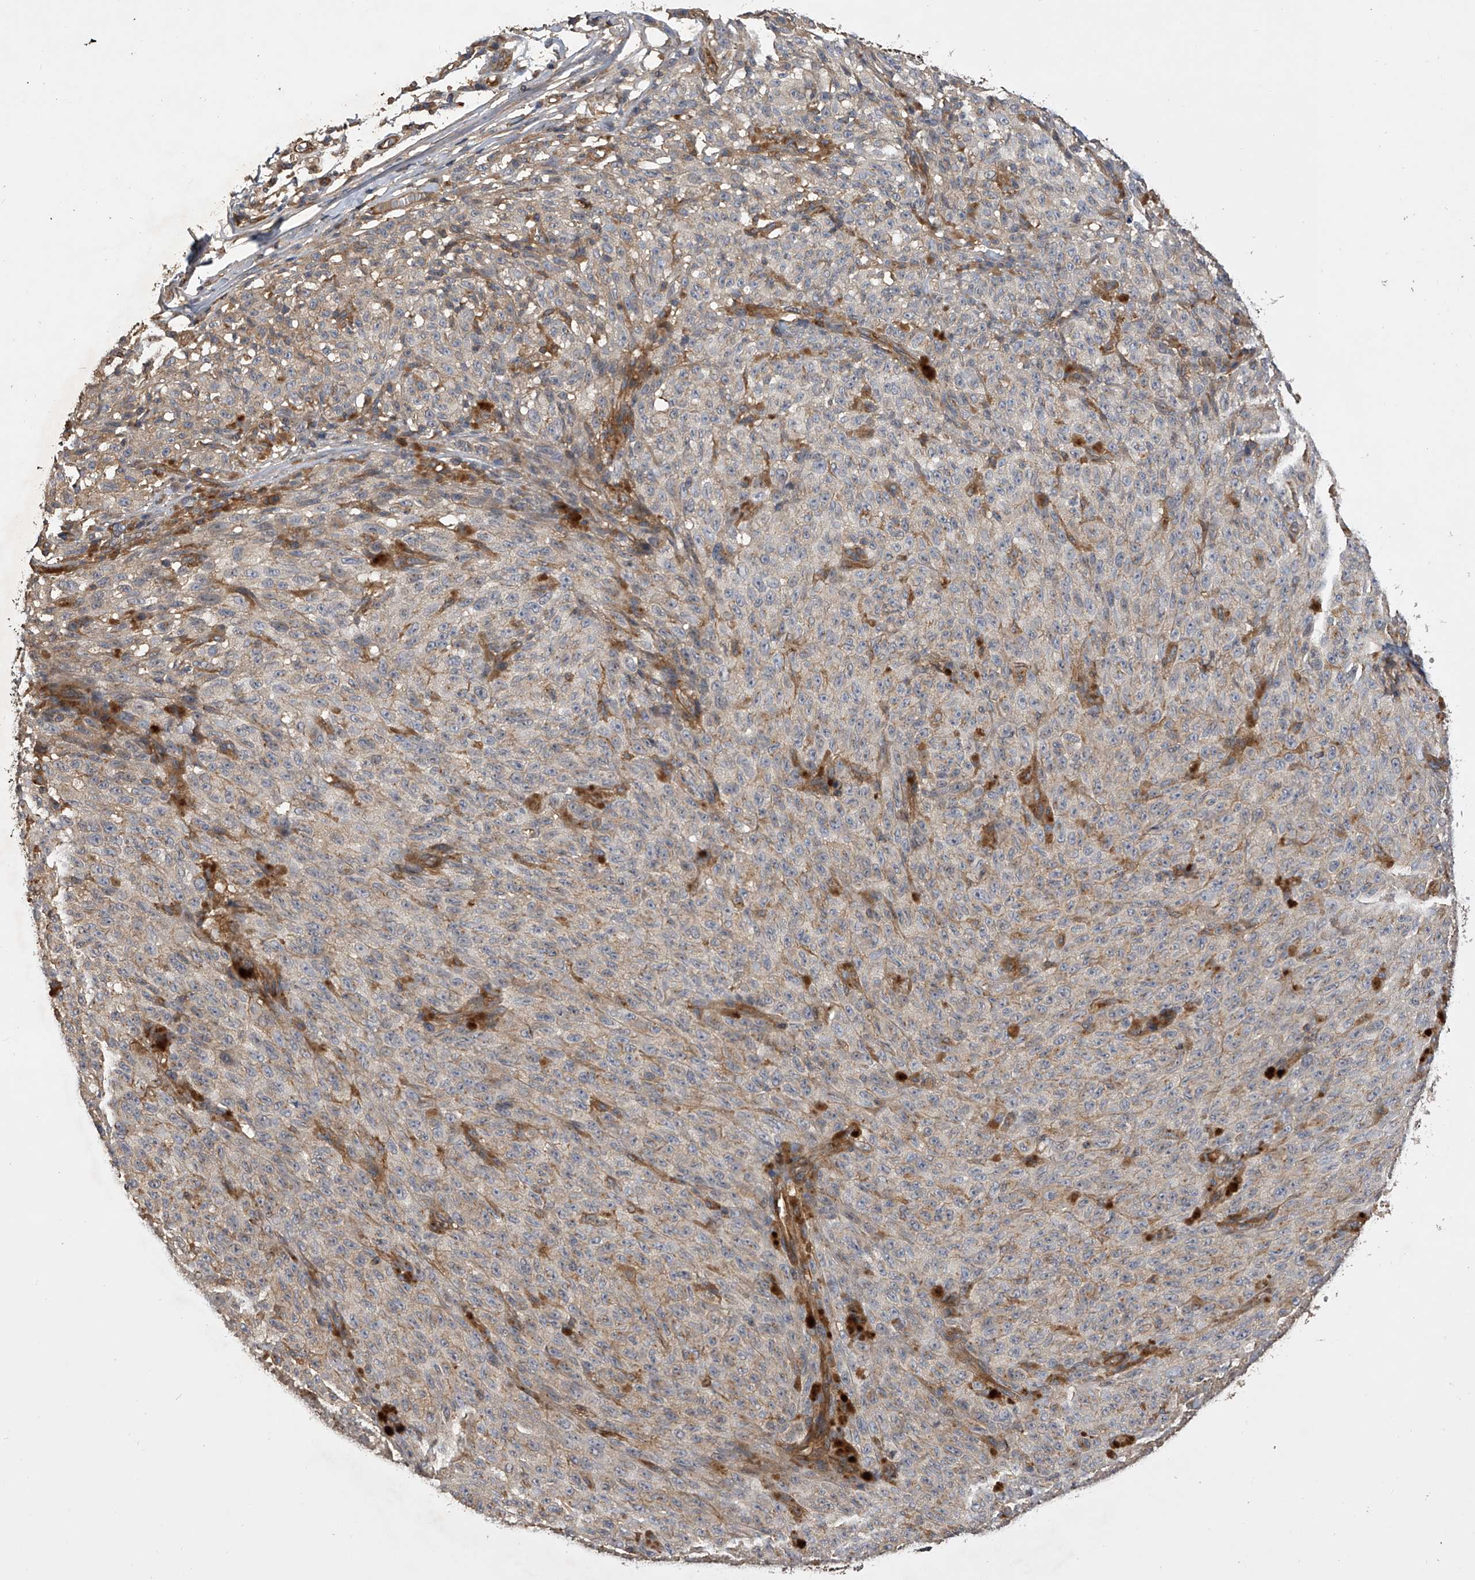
{"staining": {"intensity": "moderate", "quantity": "<25%", "location": "cytoplasmic/membranous"}, "tissue": "melanoma", "cell_type": "Tumor cells", "image_type": "cancer", "snomed": [{"axis": "morphology", "description": "Malignant melanoma, NOS"}, {"axis": "topography", "description": "Skin"}], "caption": "Melanoma stained for a protein exhibits moderate cytoplasmic/membranous positivity in tumor cells. (Stains: DAB (3,3'-diaminobenzidine) in brown, nuclei in blue, Microscopy: brightfield microscopy at high magnification).", "gene": "PTPRA", "patient": {"sex": "female", "age": 82}}